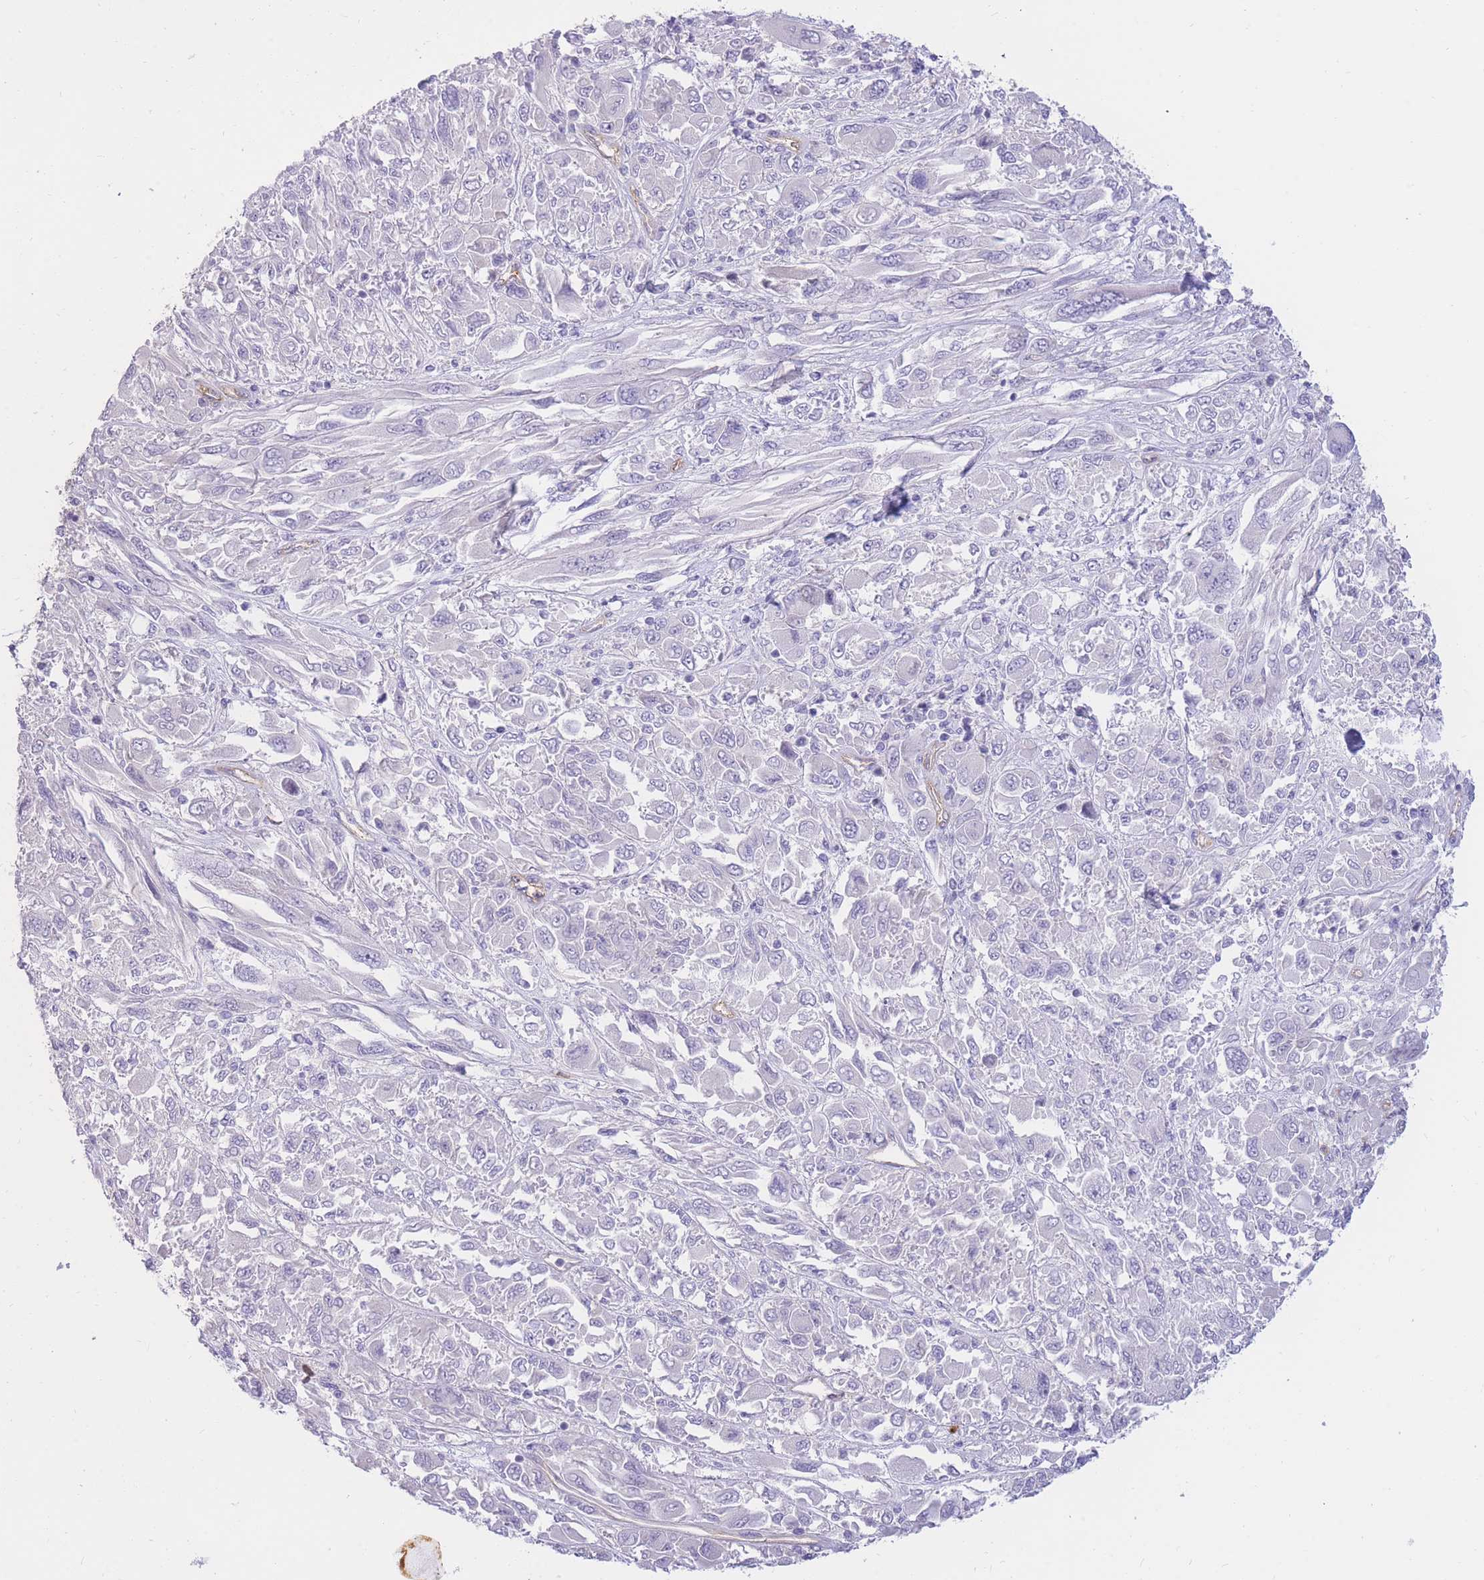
{"staining": {"intensity": "negative", "quantity": "none", "location": "none"}, "tissue": "melanoma", "cell_type": "Tumor cells", "image_type": "cancer", "snomed": [{"axis": "morphology", "description": "Malignant melanoma, NOS"}, {"axis": "topography", "description": "Skin"}], "caption": "This image is of malignant melanoma stained with IHC to label a protein in brown with the nuclei are counter-stained blue. There is no staining in tumor cells.", "gene": "SULT1A1", "patient": {"sex": "female", "age": 91}}